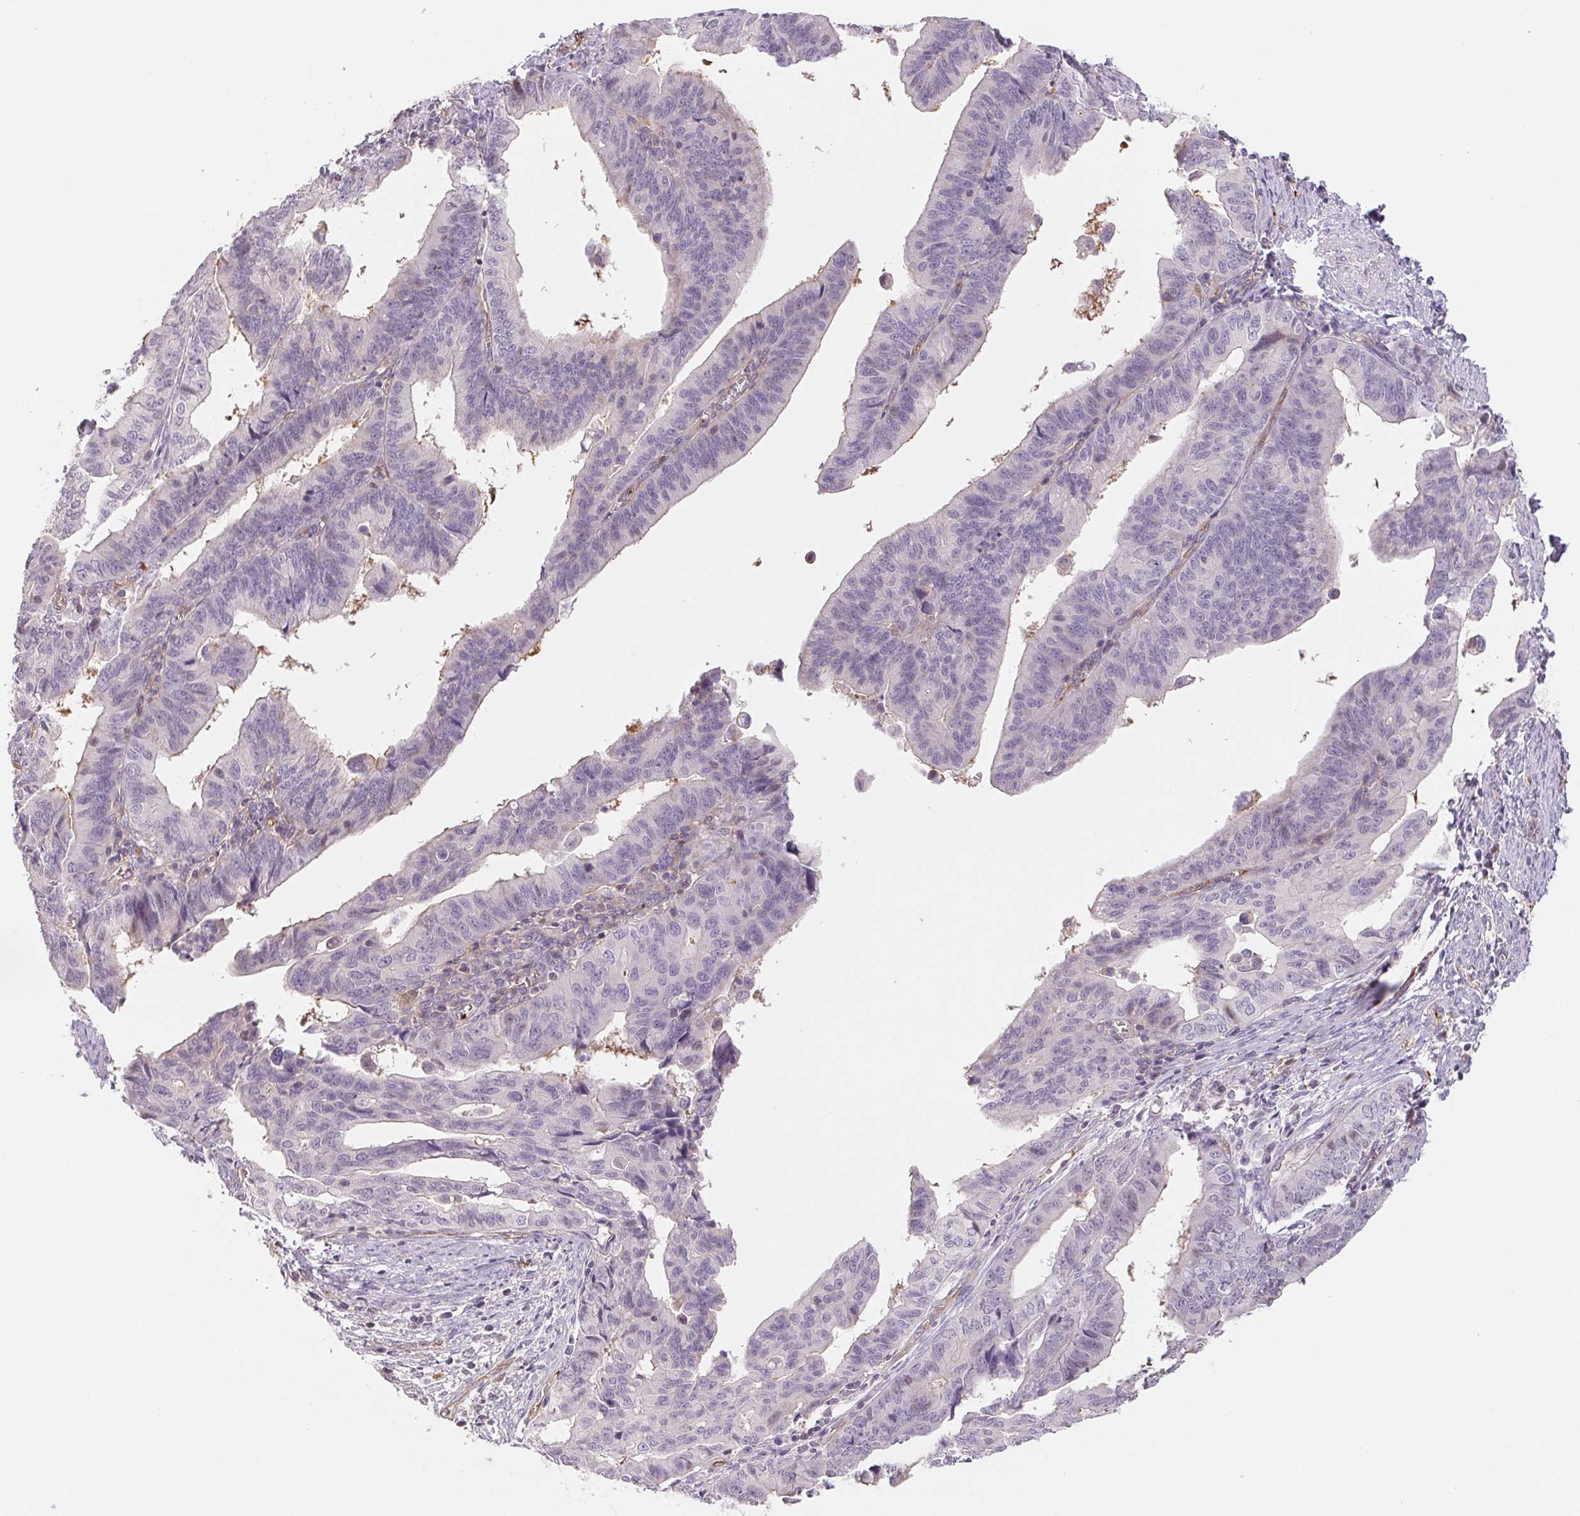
{"staining": {"intensity": "negative", "quantity": "none", "location": "none"}, "tissue": "endometrial cancer", "cell_type": "Tumor cells", "image_type": "cancer", "snomed": [{"axis": "morphology", "description": "Adenocarcinoma, NOS"}, {"axis": "topography", "description": "Endometrium"}], "caption": "This is a micrograph of immunohistochemistry (IHC) staining of endometrial cancer, which shows no expression in tumor cells. (Brightfield microscopy of DAB IHC at high magnification).", "gene": "ANKRD13B", "patient": {"sex": "female", "age": 65}}